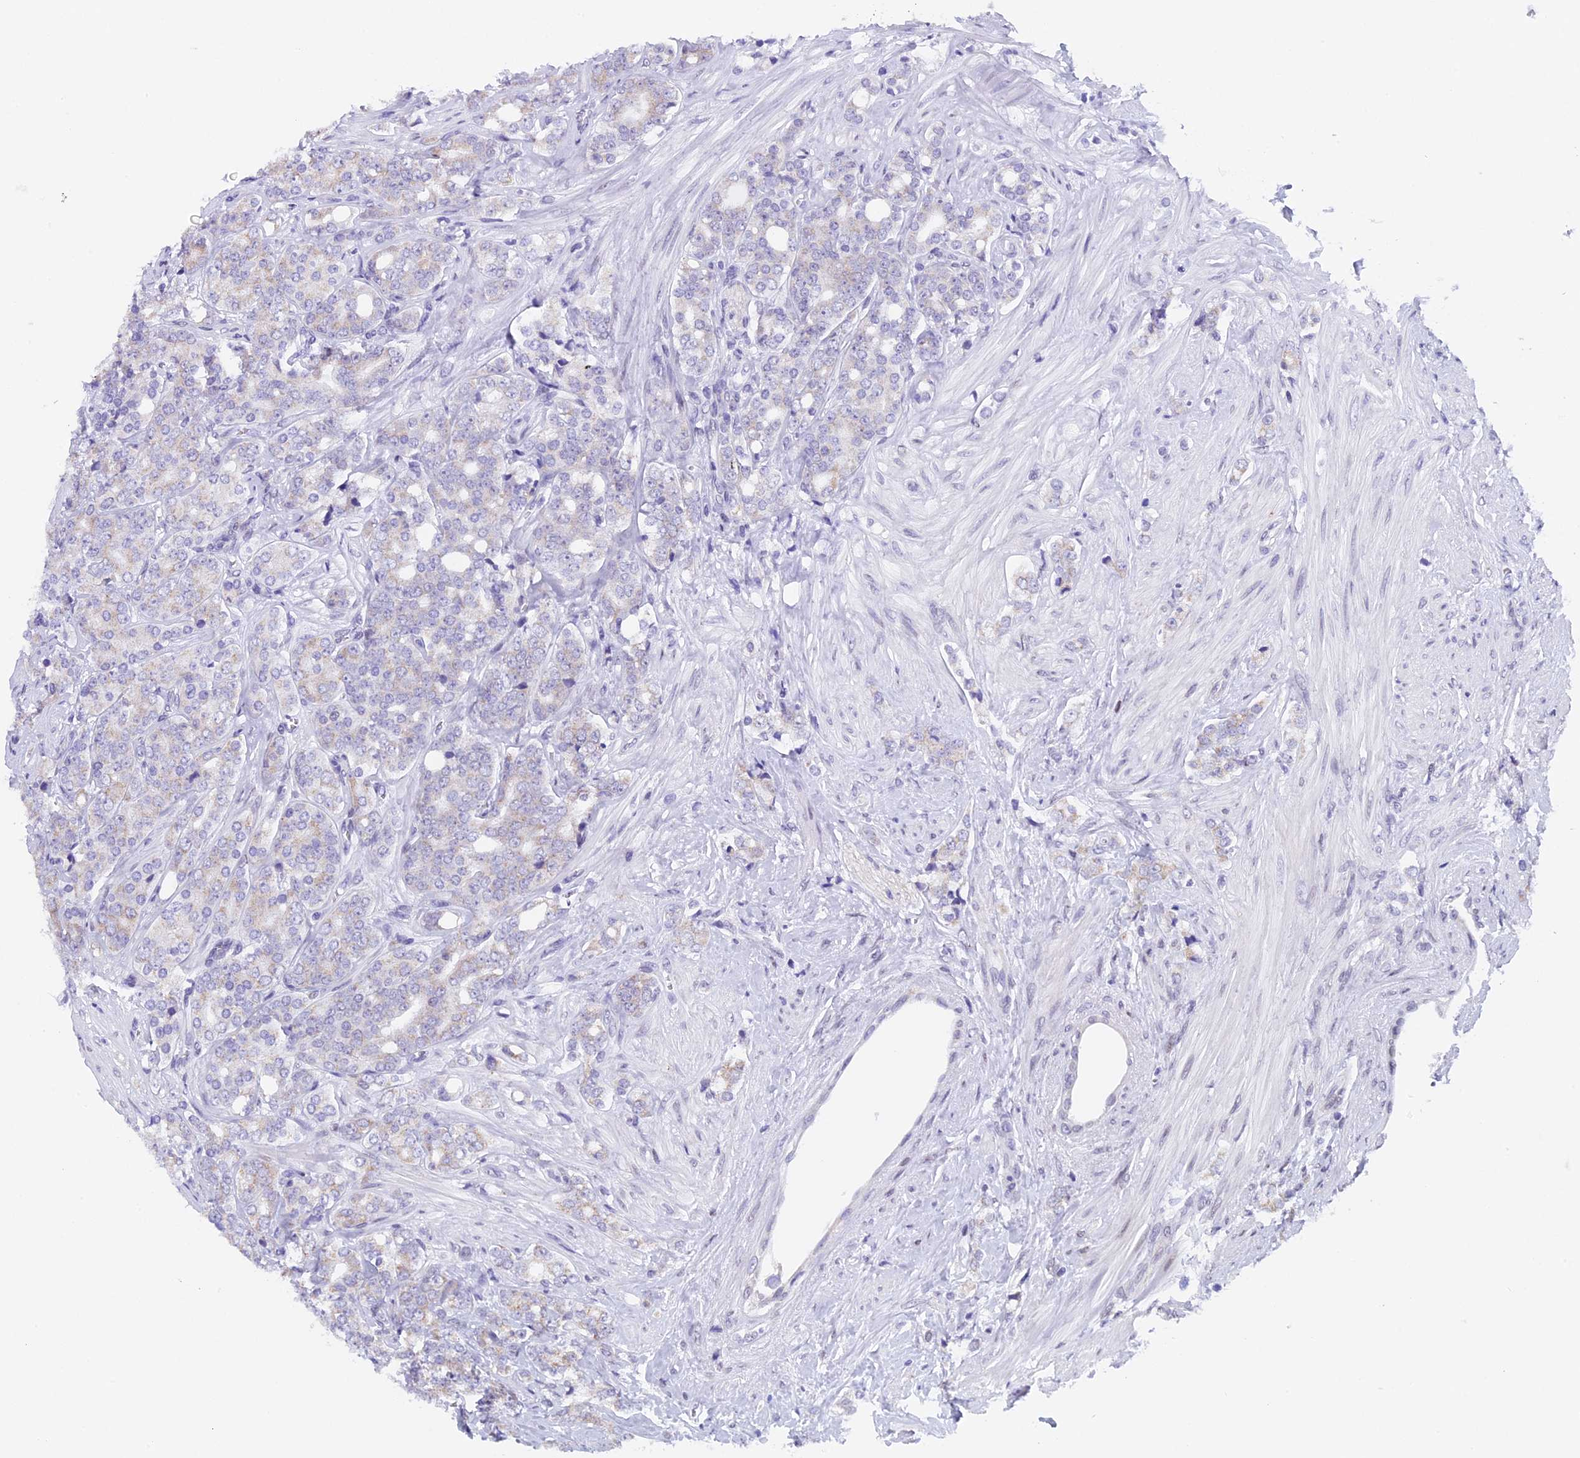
{"staining": {"intensity": "moderate", "quantity": "<25%", "location": "cytoplasmic/membranous"}, "tissue": "prostate cancer", "cell_type": "Tumor cells", "image_type": "cancer", "snomed": [{"axis": "morphology", "description": "Adenocarcinoma, High grade"}, {"axis": "topography", "description": "Prostate"}], "caption": "Moderate cytoplasmic/membranous expression is appreciated in about <25% of tumor cells in prostate cancer.", "gene": "ZNF317", "patient": {"sex": "male", "age": 62}}